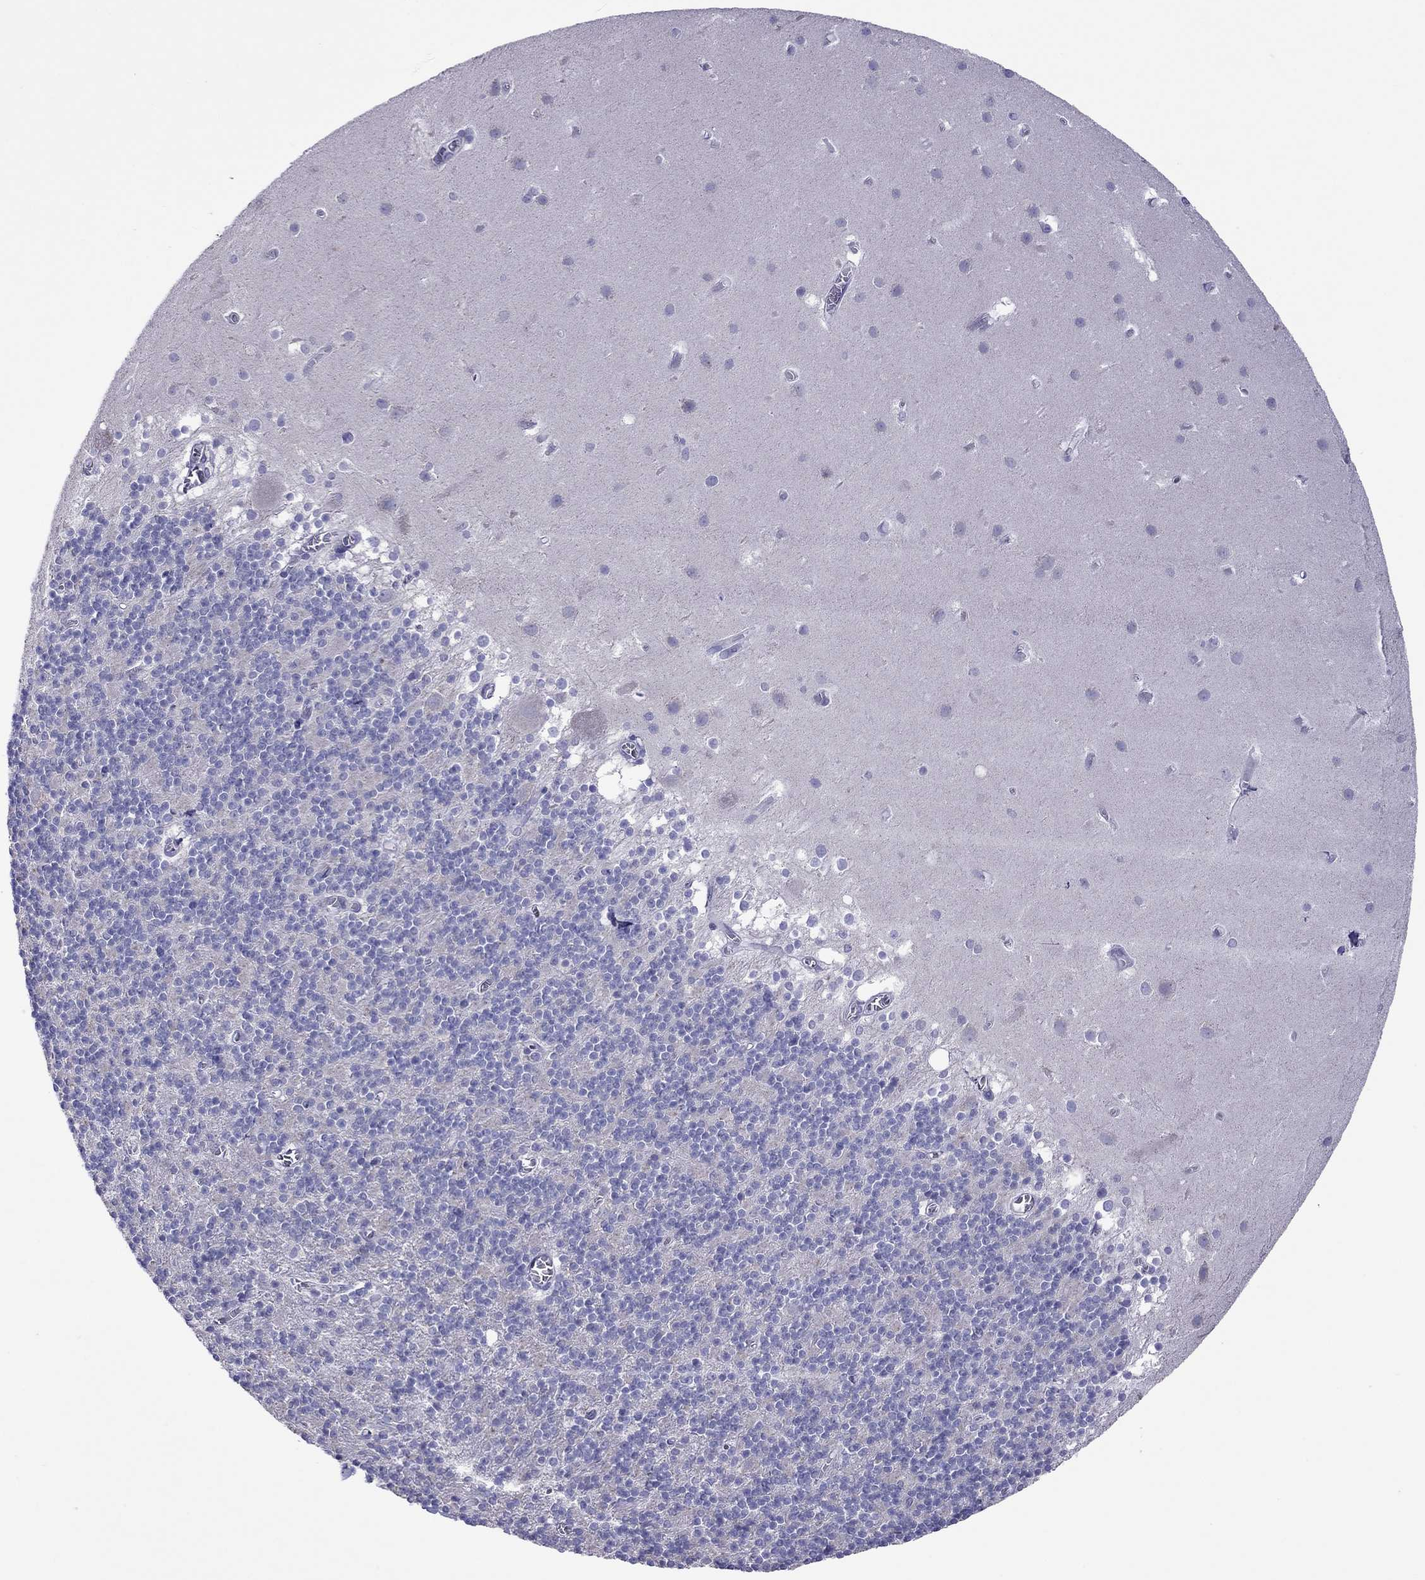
{"staining": {"intensity": "negative", "quantity": "none", "location": "none"}, "tissue": "cerebellum", "cell_type": "Cells in granular layer", "image_type": "normal", "snomed": [{"axis": "morphology", "description": "Normal tissue, NOS"}, {"axis": "topography", "description": "Cerebellum"}], "caption": "Immunohistochemistry histopathology image of benign cerebellum stained for a protein (brown), which displays no positivity in cells in granular layer. (Brightfield microscopy of DAB (3,3'-diaminobenzidine) IHC at high magnification).", "gene": "COL9A1", "patient": {"sex": "male", "age": 70}}